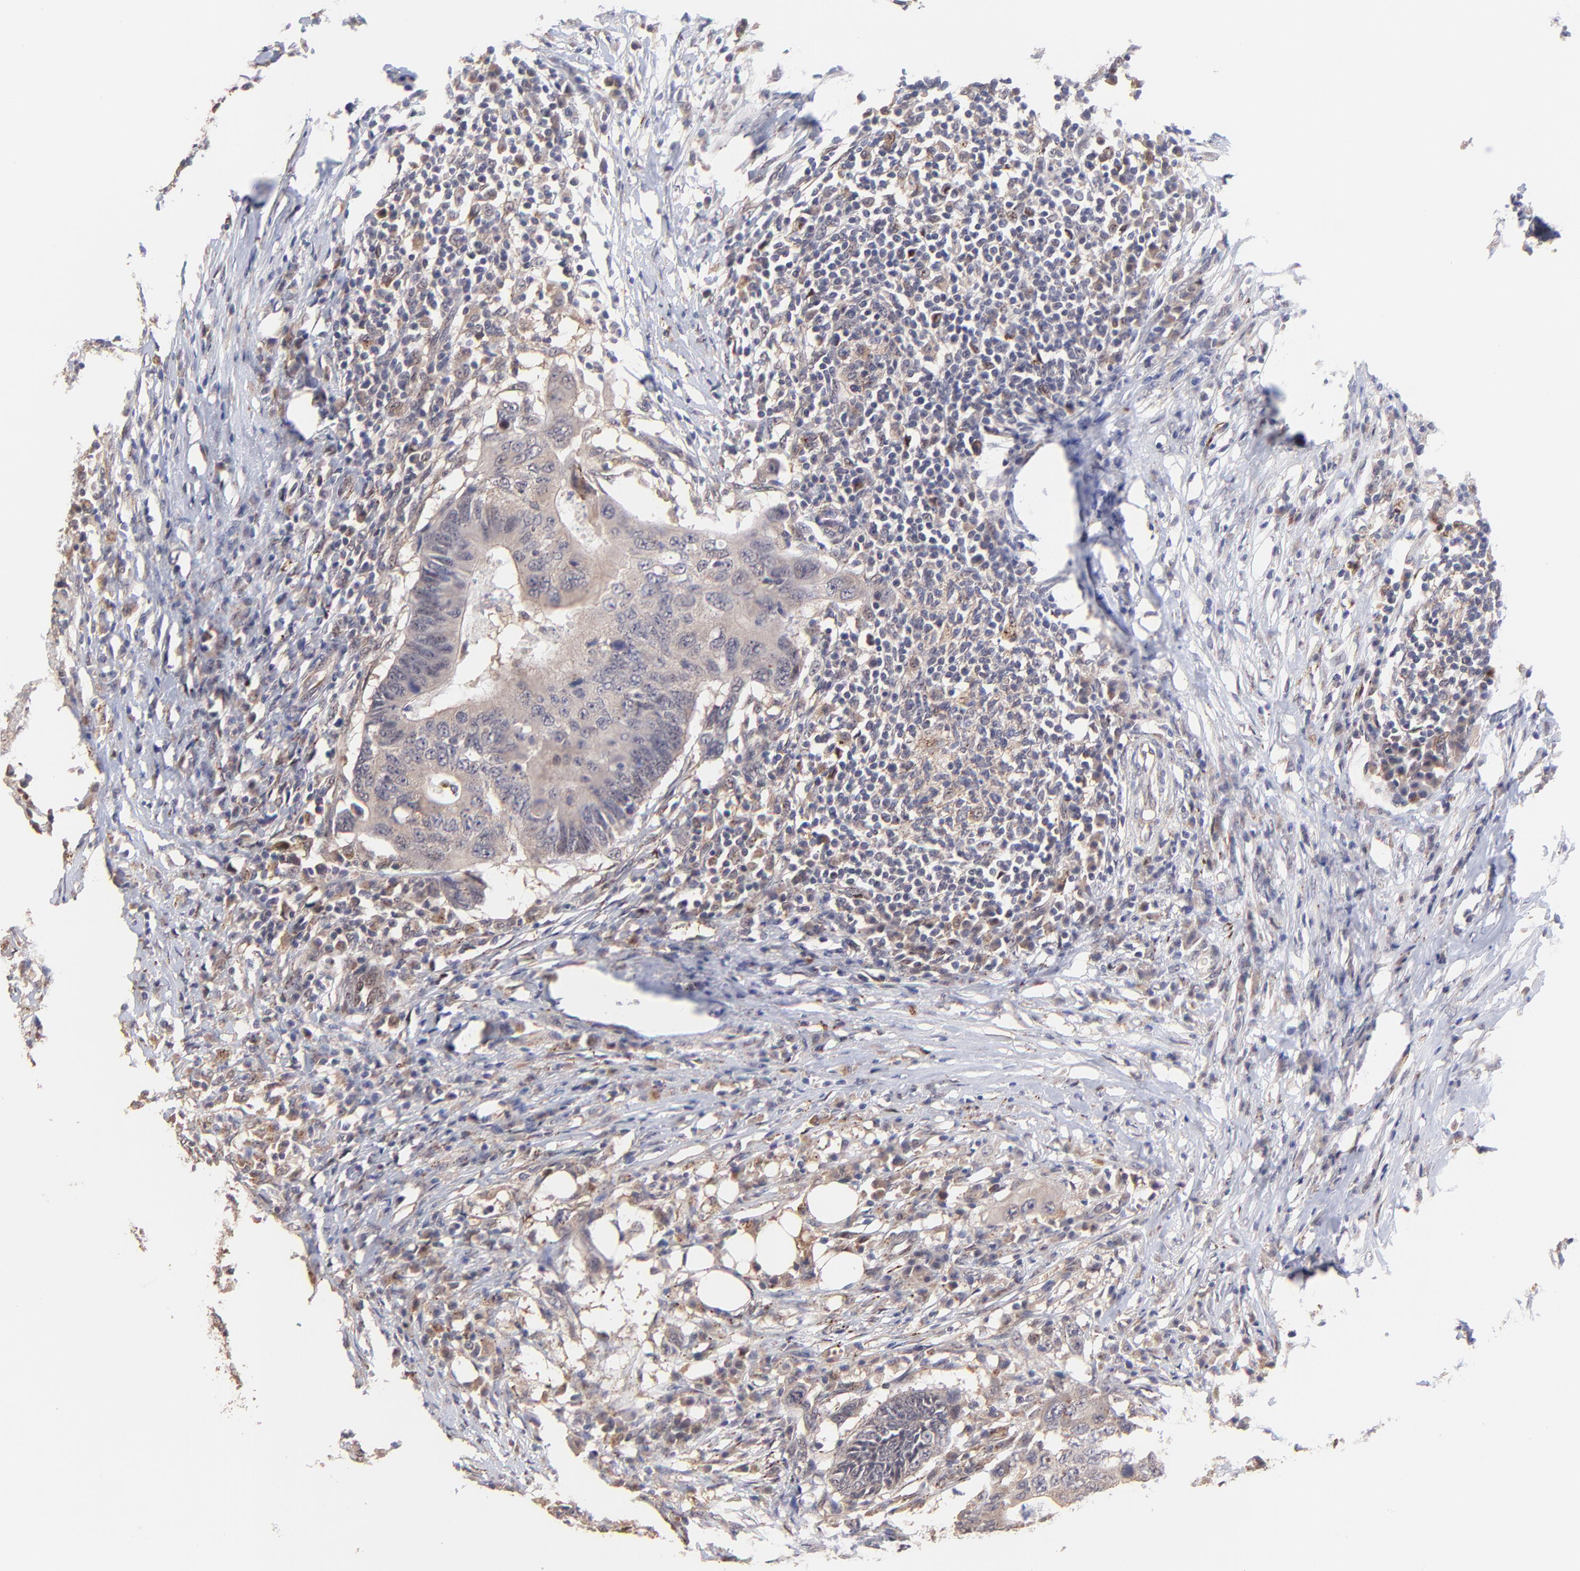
{"staining": {"intensity": "weak", "quantity": ">75%", "location": "cytoplasmic/membranous"}, "tissue": "colorectal cancer", "cell_type": "Tumor cells", "image_type": "cancer", "snomed": [{"axis": "morphology", "description": "Adenocarcinoma, NOS"}, {"axis": "topography", "description": "Colon"}], "caption": "Colorectal cancer tissue reveals weak cytoplasmic/membranous expression in about >75% of tumor cells Nuclei are stained in blue.", "gene": "ZNF747", "patient": {"sex": "male", "age": 71}}